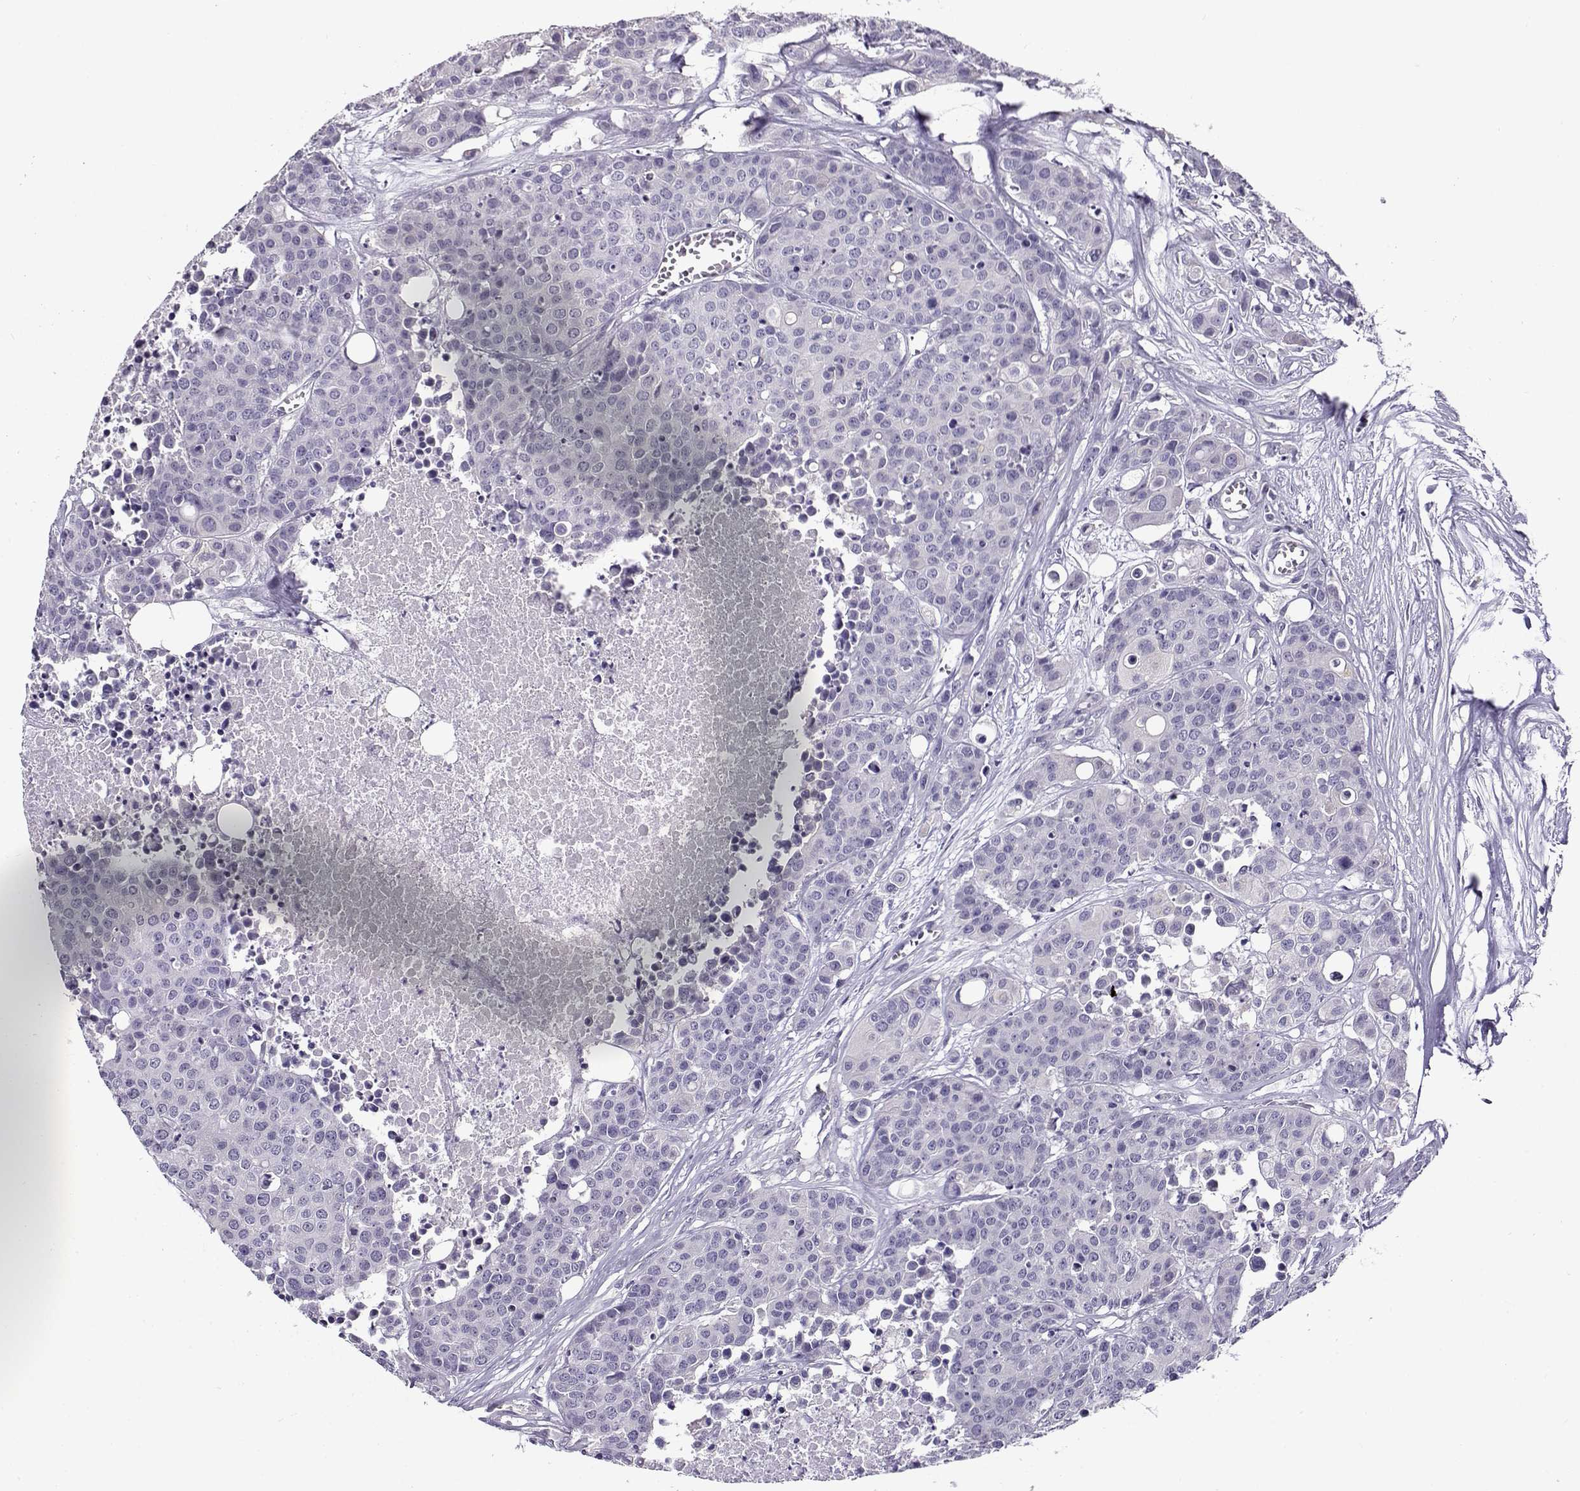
{"staining": {"intensity": "negative", "quantity": "none", "location": "none"}, "tissue": "carcinoid", "cell_type": "Tumor cells", "image_type": "cancer", "snomed": [{"axis": "morphology", "description": "Carcinoid, malignant, NOS"}, {"axis": "topography", "description": "Colon"}], "caption": "This histopathology image is of carcinoid stained with immunohistochemistry (IHC) to label a protein in brown with the nuclei are counter-stained blue. There is no expression in tumor cells.", "gene": "FEZF1", "patient": {"sex": "male", "age": 81}}